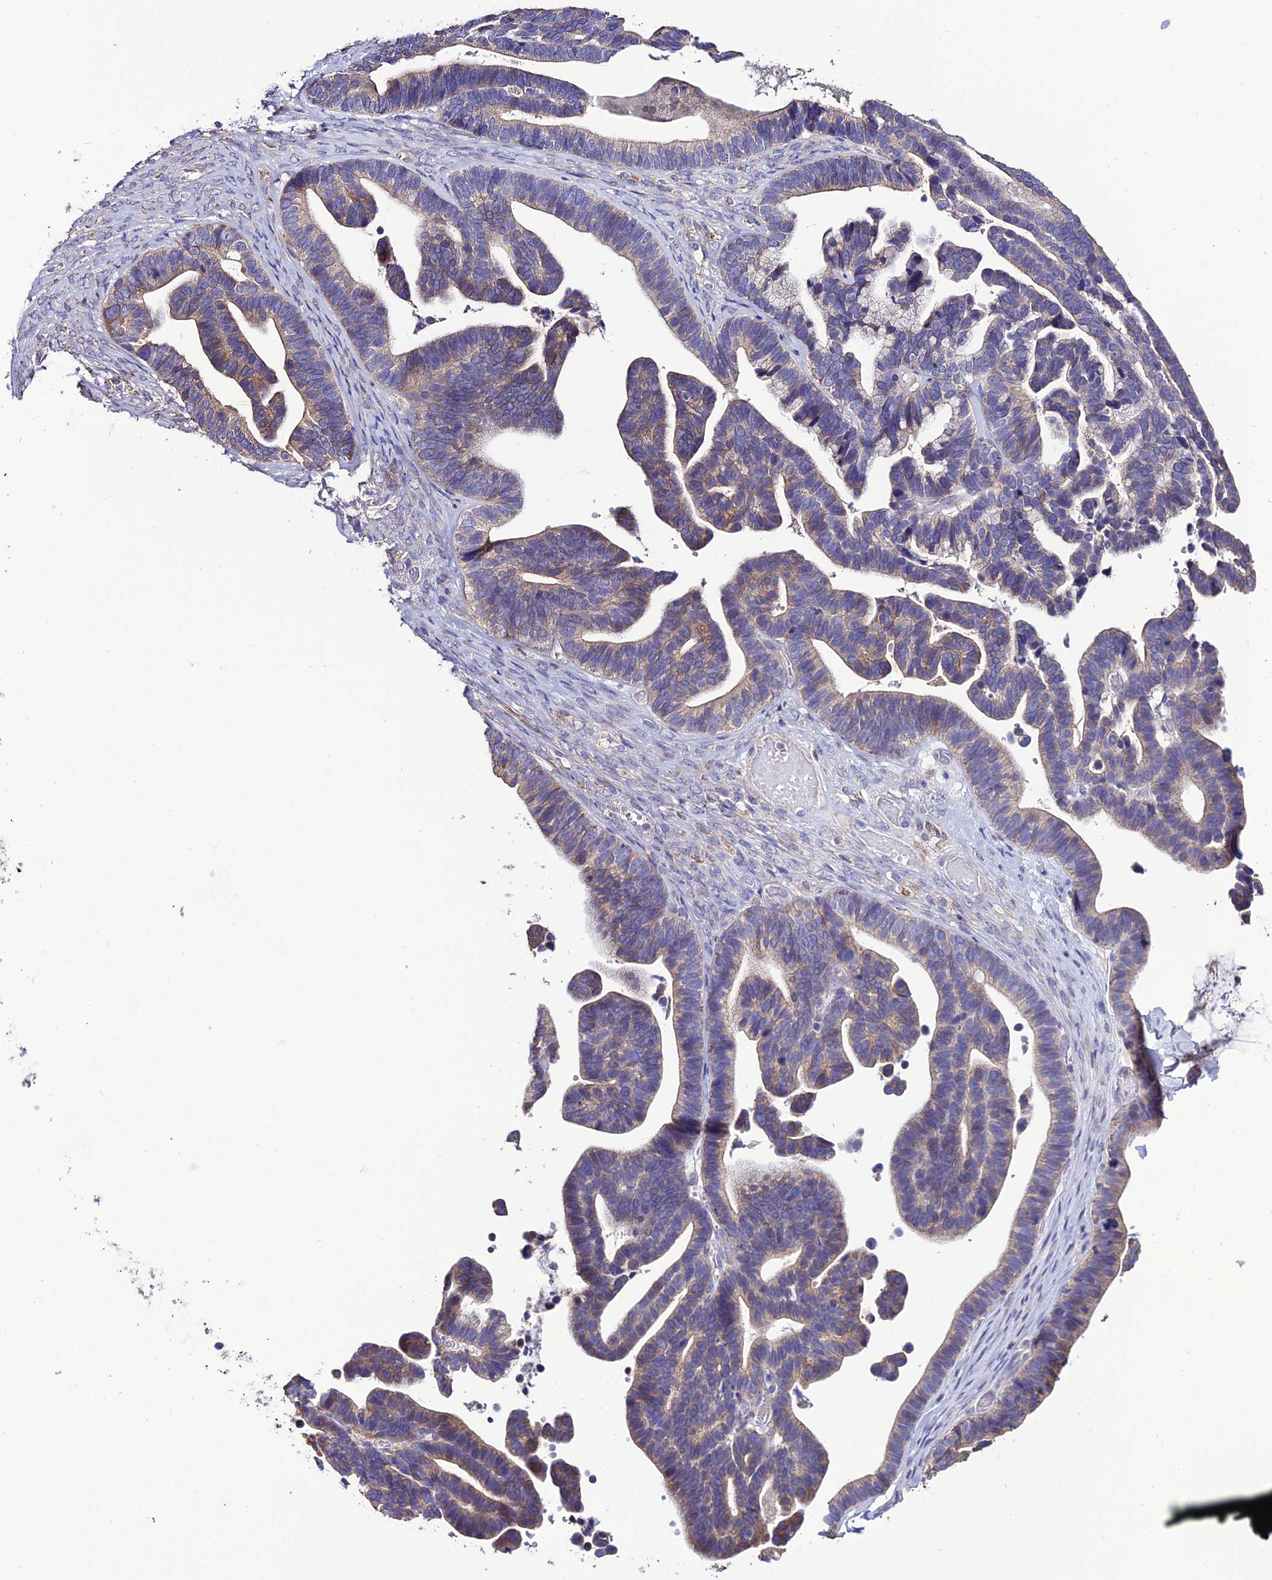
{"staining": {"intensity": "moderate", "quantity": "<25%", "location": "cytoplasmic/membranous"}, "tissue": "ovarian cancer", "cell_type": "Tumor cells", "image_type": "cancer", "snomed": [{"axis": "morphology", "description": "Cystadenocarcinoma, serous, NOS"}, {"axis": "topography", "description": "Ovary"}], "caption": "Ovarian cancer stained for a protein shows moderate cytoplasmic/membranous positivity in tumor cells.", "gene": "HOGA1", "patient": {"sex": "female", "age": 56}}